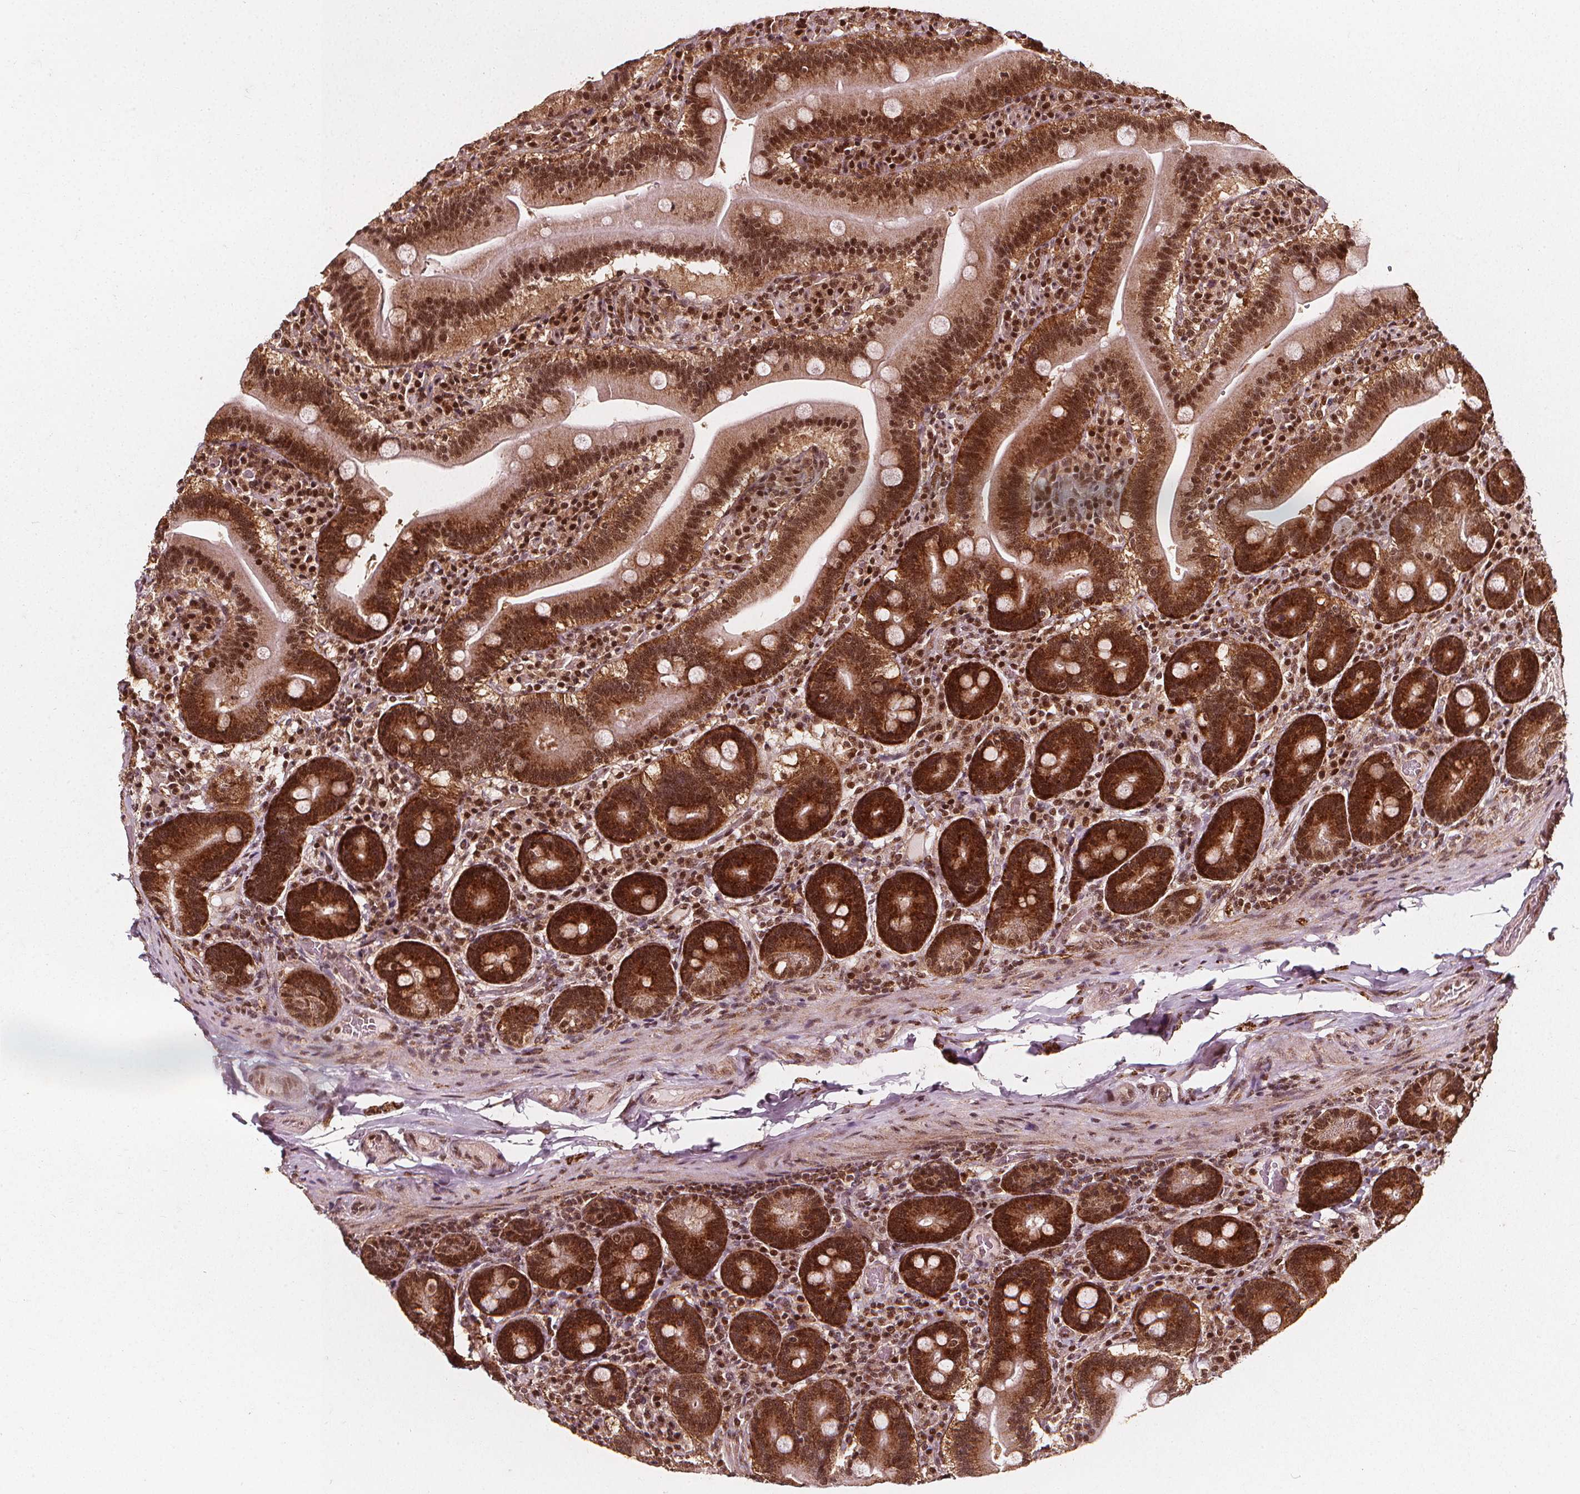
{"staining": {"intensity": "strong", "quantity": ">75%", "location": "cytoplasmic/membranous,nuclear"}, "tissue": "duodenum", "cell_type": "Glandular cells", "image_type": "normal", "snomed": [{"axis": "morphology", "description": "Normal tissue, NOS"}, {"axis": "topography", "description": "Duodenum"}], "caption": "DAB (3,3'-diaminobenzidine) immunohistochemical staining of benign duodenum reveals strong cytoplasmic/membranous,nuclear protein positivity in approximately >75% of glandular cells. (IHC, brightfield microscopy, high magnification).", "gene": "SMN1", "patient": {"sex": "female", "age": 62}}